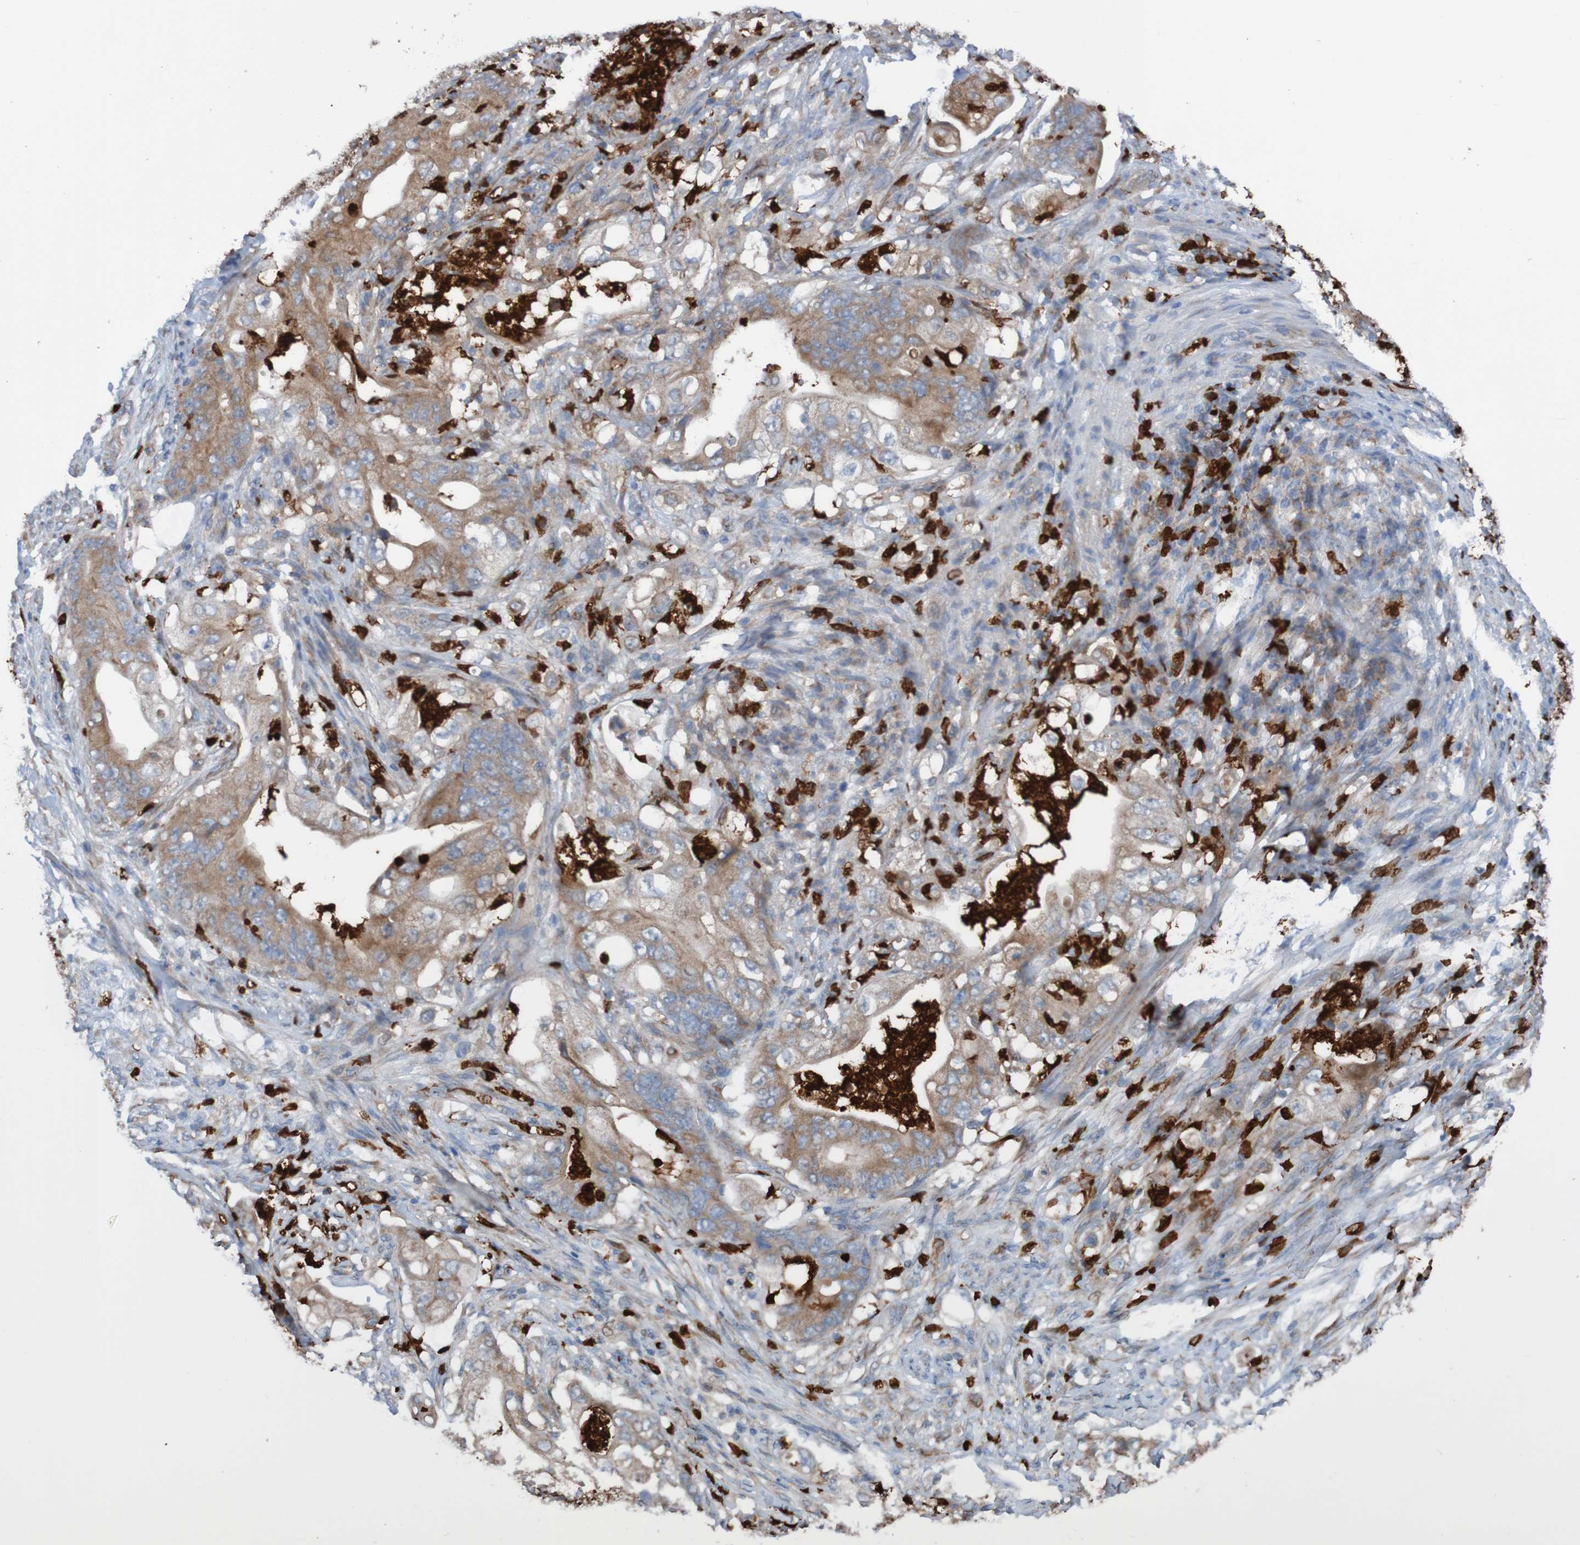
{"staining": {"intensity": "moderate", "quantity": ">75%", "location": "cytoplasmic/membranous"}, "tissue": "stomach cancer", "cell_type": "Tumor cells", "image_type": "cancer", "snomed": [{"axis": "morphology", "description": "Adenocarcinoma, NOS"}, {"axis": "topography", "description": "Stomach"}], "caption": "This histopathology image exhibits stomach cancer (adenocarcinoma) stained with immunohistochemistry to label a protein in brown. The cytoplasmic/membranous of tumor cells show moderate positivity for the protein. Nuclei are counter-stained blue.", "gene": "PARP4", "patient": {"sex": "female", "age": 73}}